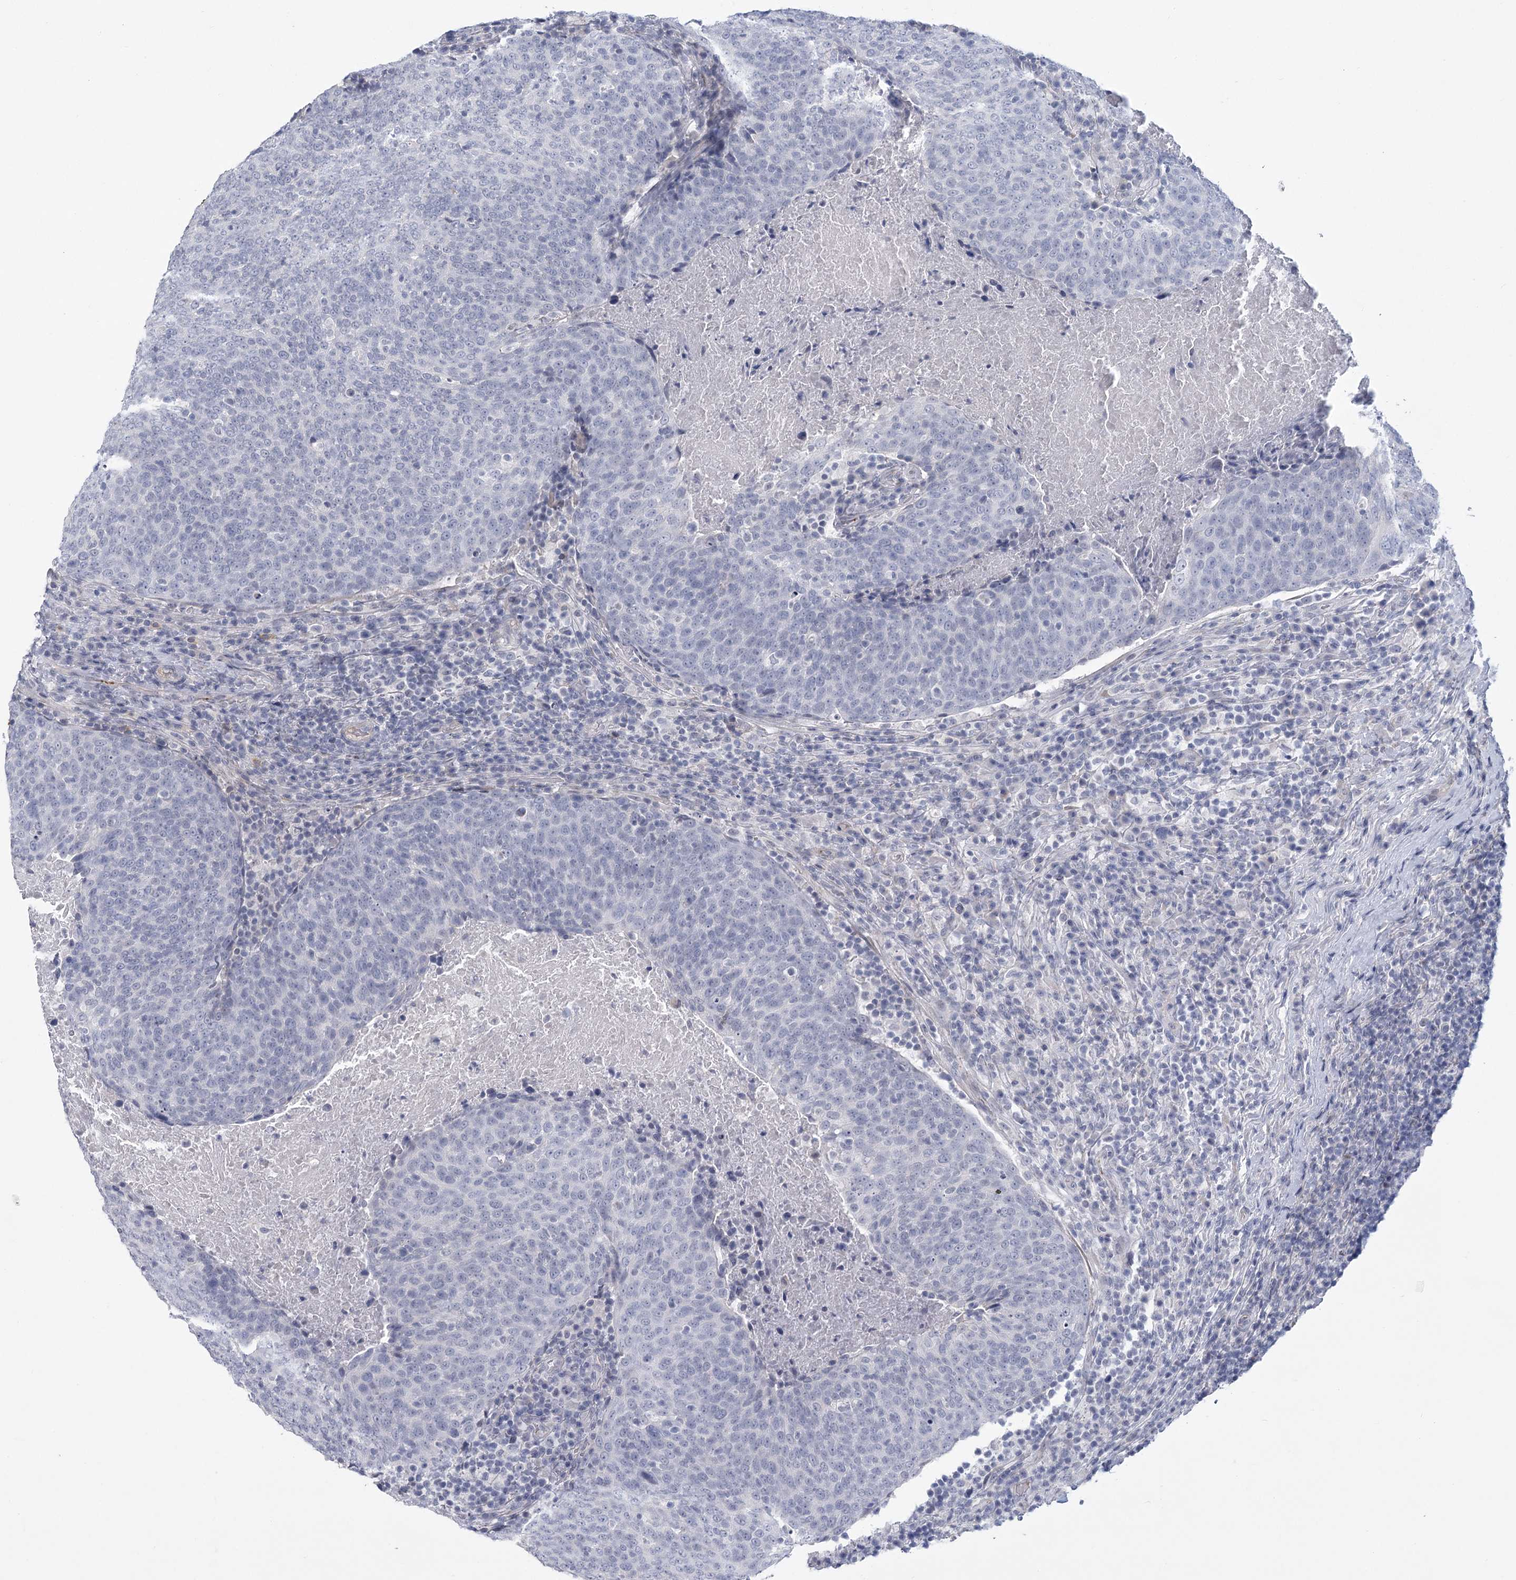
{"staining": {"intensity": "negative", "quantity": "none", "location": "none"}, "tissue": "head and neck cancer", "cell_type": "Tumor cells", "image_type": "cancer", "snomed": [{"axis": "morphology", "description": "Squamous cell carcinoma, NOS"}, {"axis": "morphology", "description": "Squamous cell carcinoma, metastatic, NOS"}, {"axis": "topography", "description": "Lymph node"}, {"axis": "topography", "description": "Head-Neck"}], "caption": "Immunohistochemistry (IHC) of head and neck squamous cell carcinoma exhibits no positivity in tumor cells.", "gene": "FAM76B", "patient": {"sex": "male", "age": 62}}